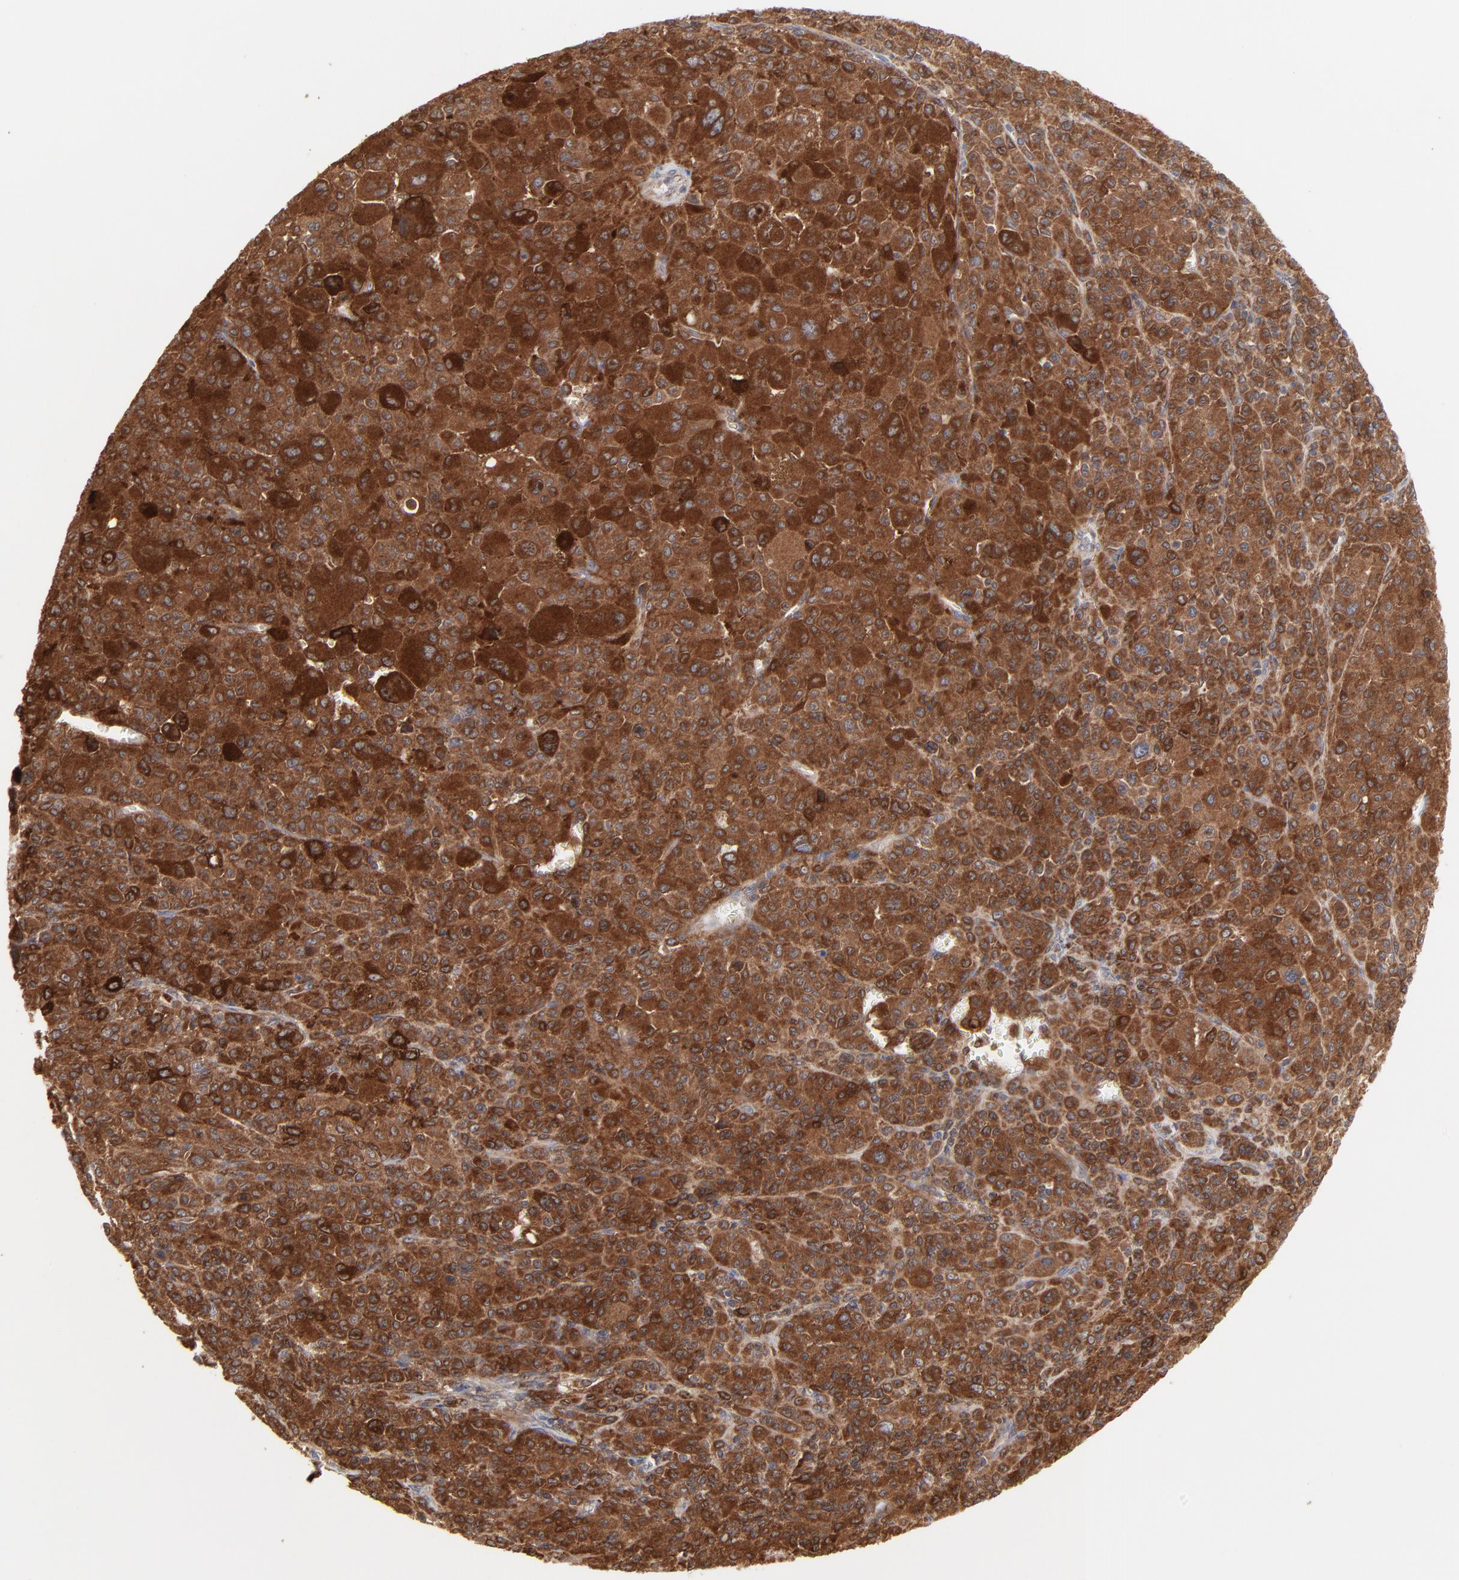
{"staining": {"intensity": "strong", "quantity": ">75%", "location": "cytoplasmic/membranous"}, "tissue": "melanoma", "cell_type": "Tumor cells", "image_type": "cancer", "snomed": [{"axis": "morphology", "description": "Malignant melanoma, Metastatic site"}, {"axis": "topography", "description": "Skin"}], "caption": "Melanoma was stained to show a protein in brown. There is high levels of strong cytoplasmic/membranous expression in approximately >75% of tumor cells.", "gene": "RAB9A", "patient": {"sex": "female", "age": 74}}